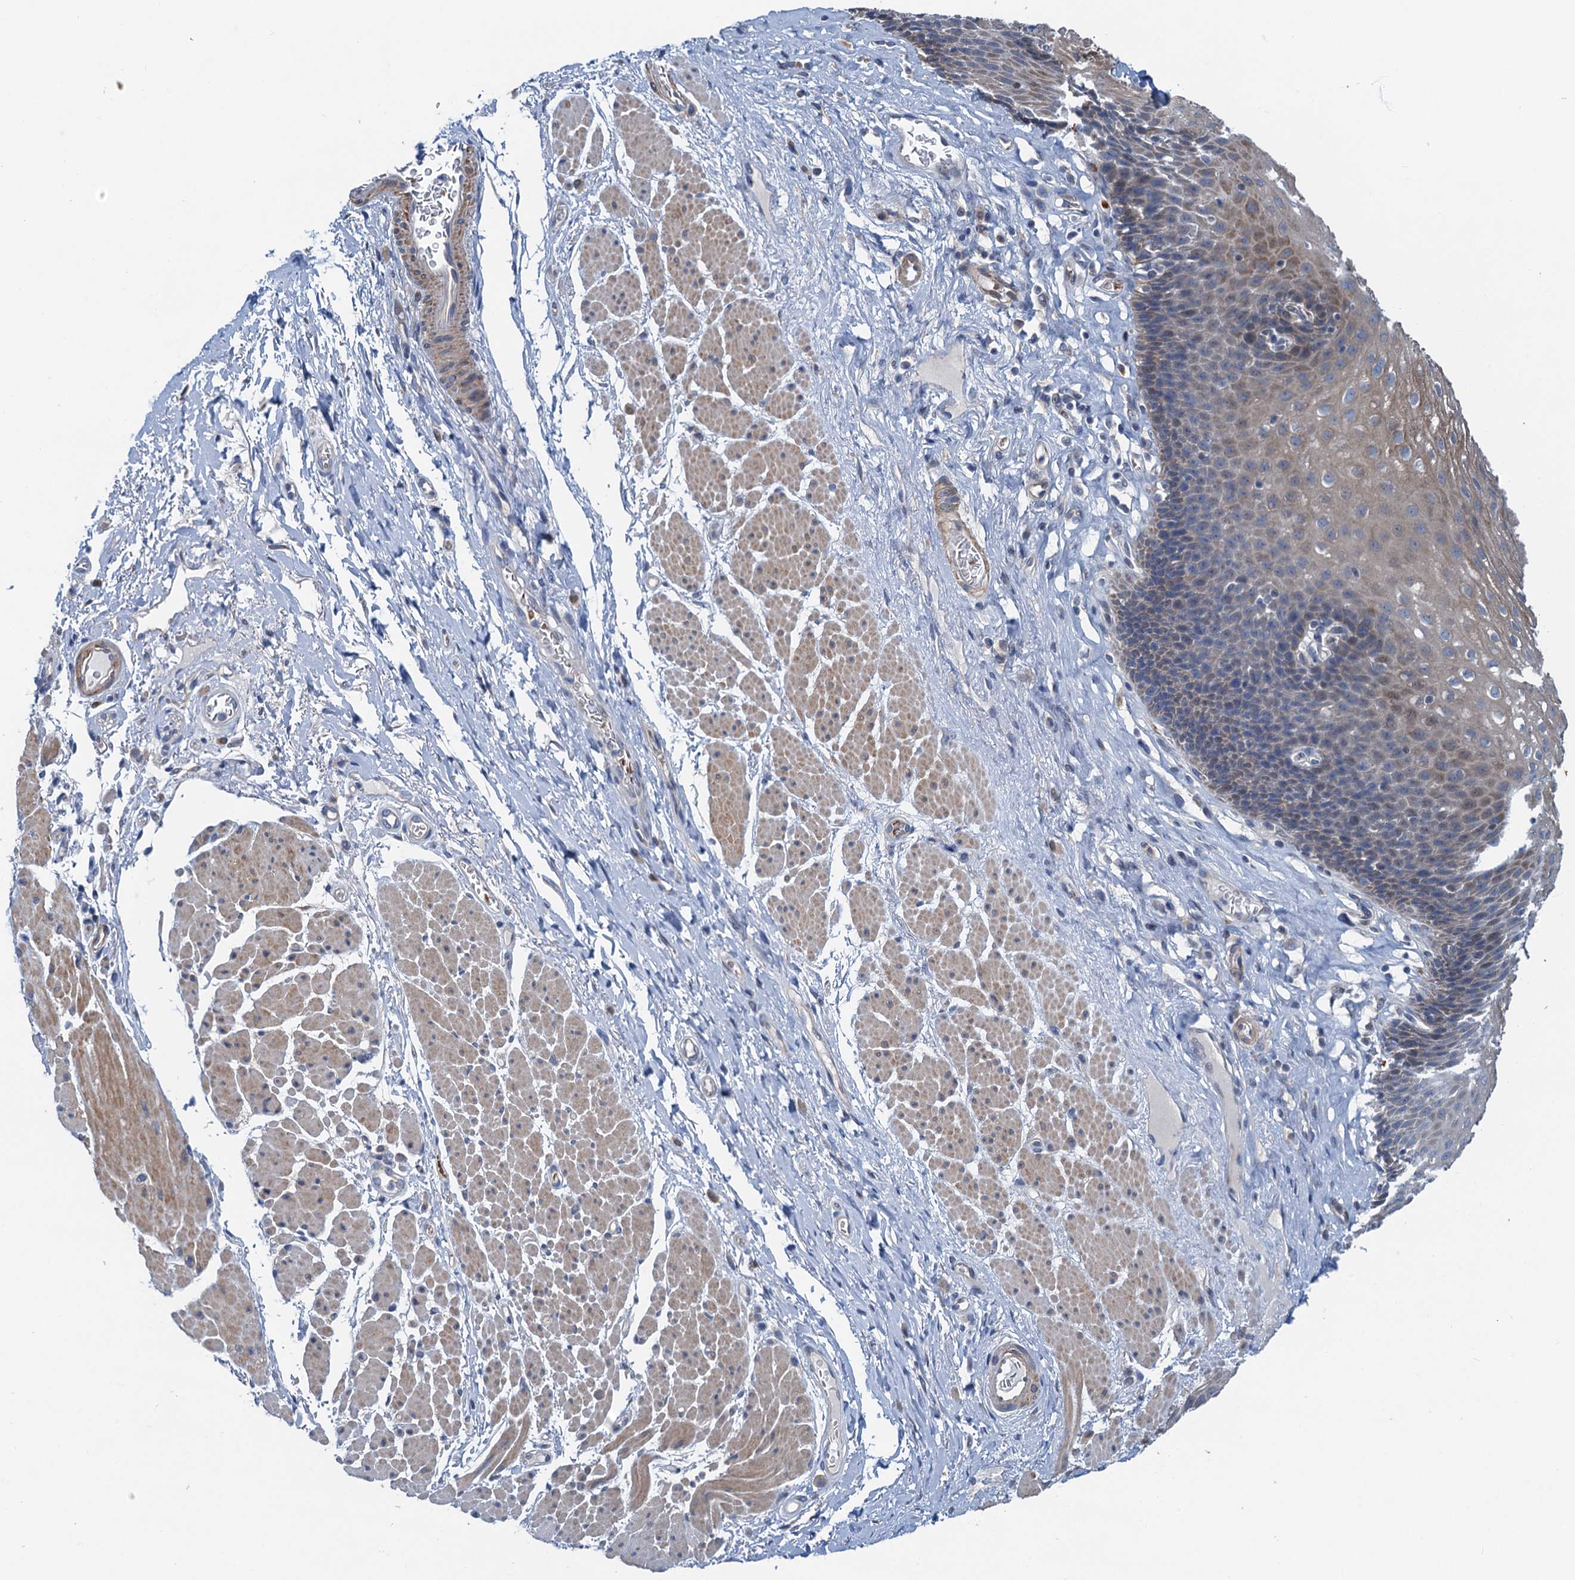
{"staining": {"intensity": "moderate", "quantity": "<25%", "location": "cytoplasmic/membranous"}, "tissue": "esophagus", "cell_type": "Squamous epithelial cells", "image_type": "normal", "snomed": [{"axis": "morphology", "description": "Normal tissue, NOS"}, {"axis": "topography", "description": "Esophagus"}], "caption": "A brown stain highlights moderate cytoplasmic/membranous expression of a protein in squamous epithelial cells of unremarkable human esophagus. The protein of interest is shown in brown color, while the nuclei are stained blue.", "gene": "NBEA", "patient": {"sex": "female", "age": 66}}